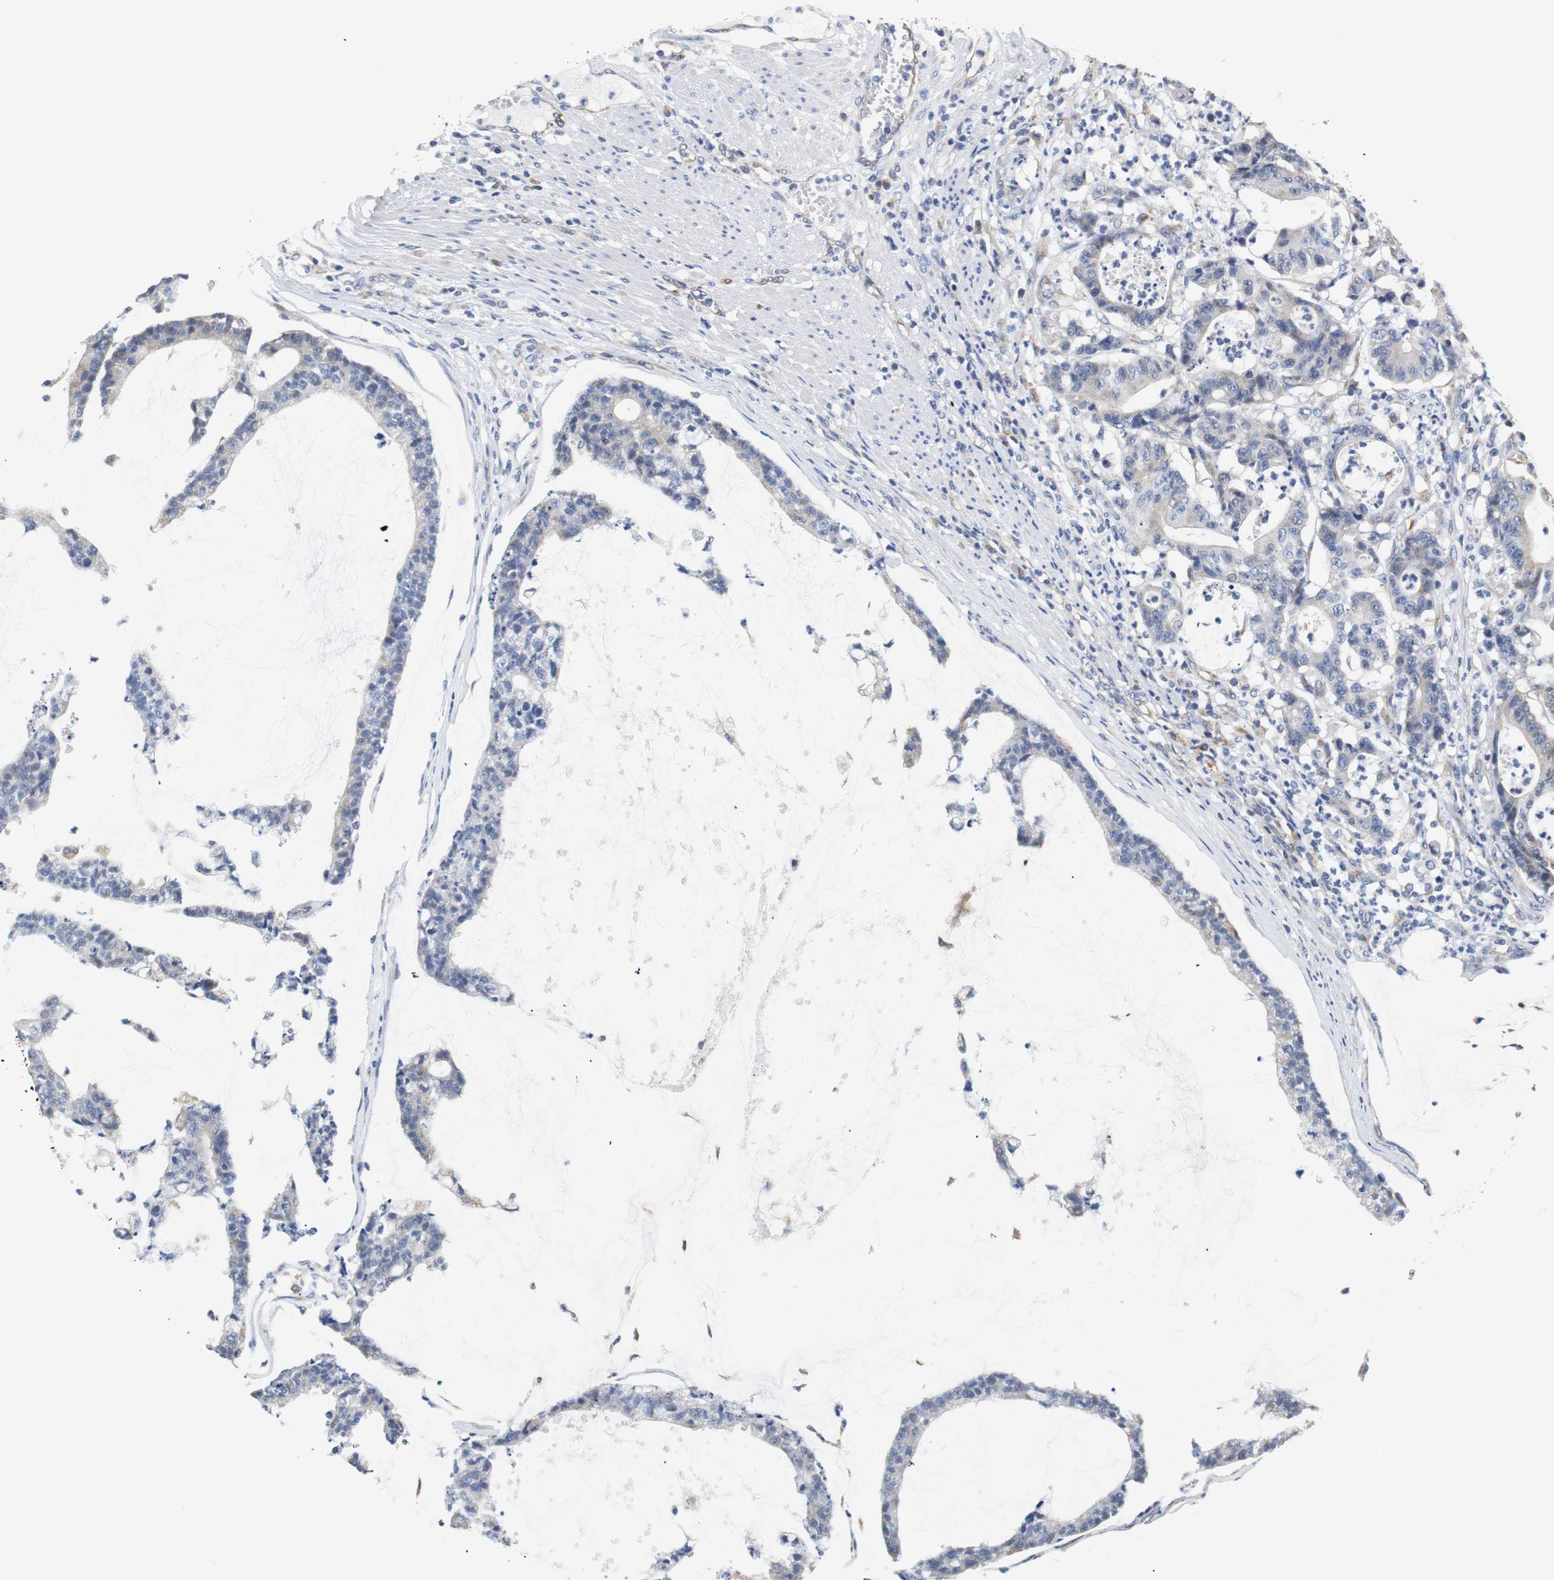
{"staining": {"intensity": "negative", "quantity": "none", "location": "none"}, "tissue": "colorectal cancer", "cell_type": "Tumor cells", "image_type": "cancer", "snomed": [{"axis": "morphology", "description": "Adenocarcinoma, NOS"}, {"axis": "topography", "description": "Colon"}], "caption": "A high-resolution histopathology image shows immunohistochemistry staining of colorectal adenocarcinoma, which reveals no significant positivity in tumor cells.", "gene": "PCK1", "patient": {"sex": "female", "age": 84}}